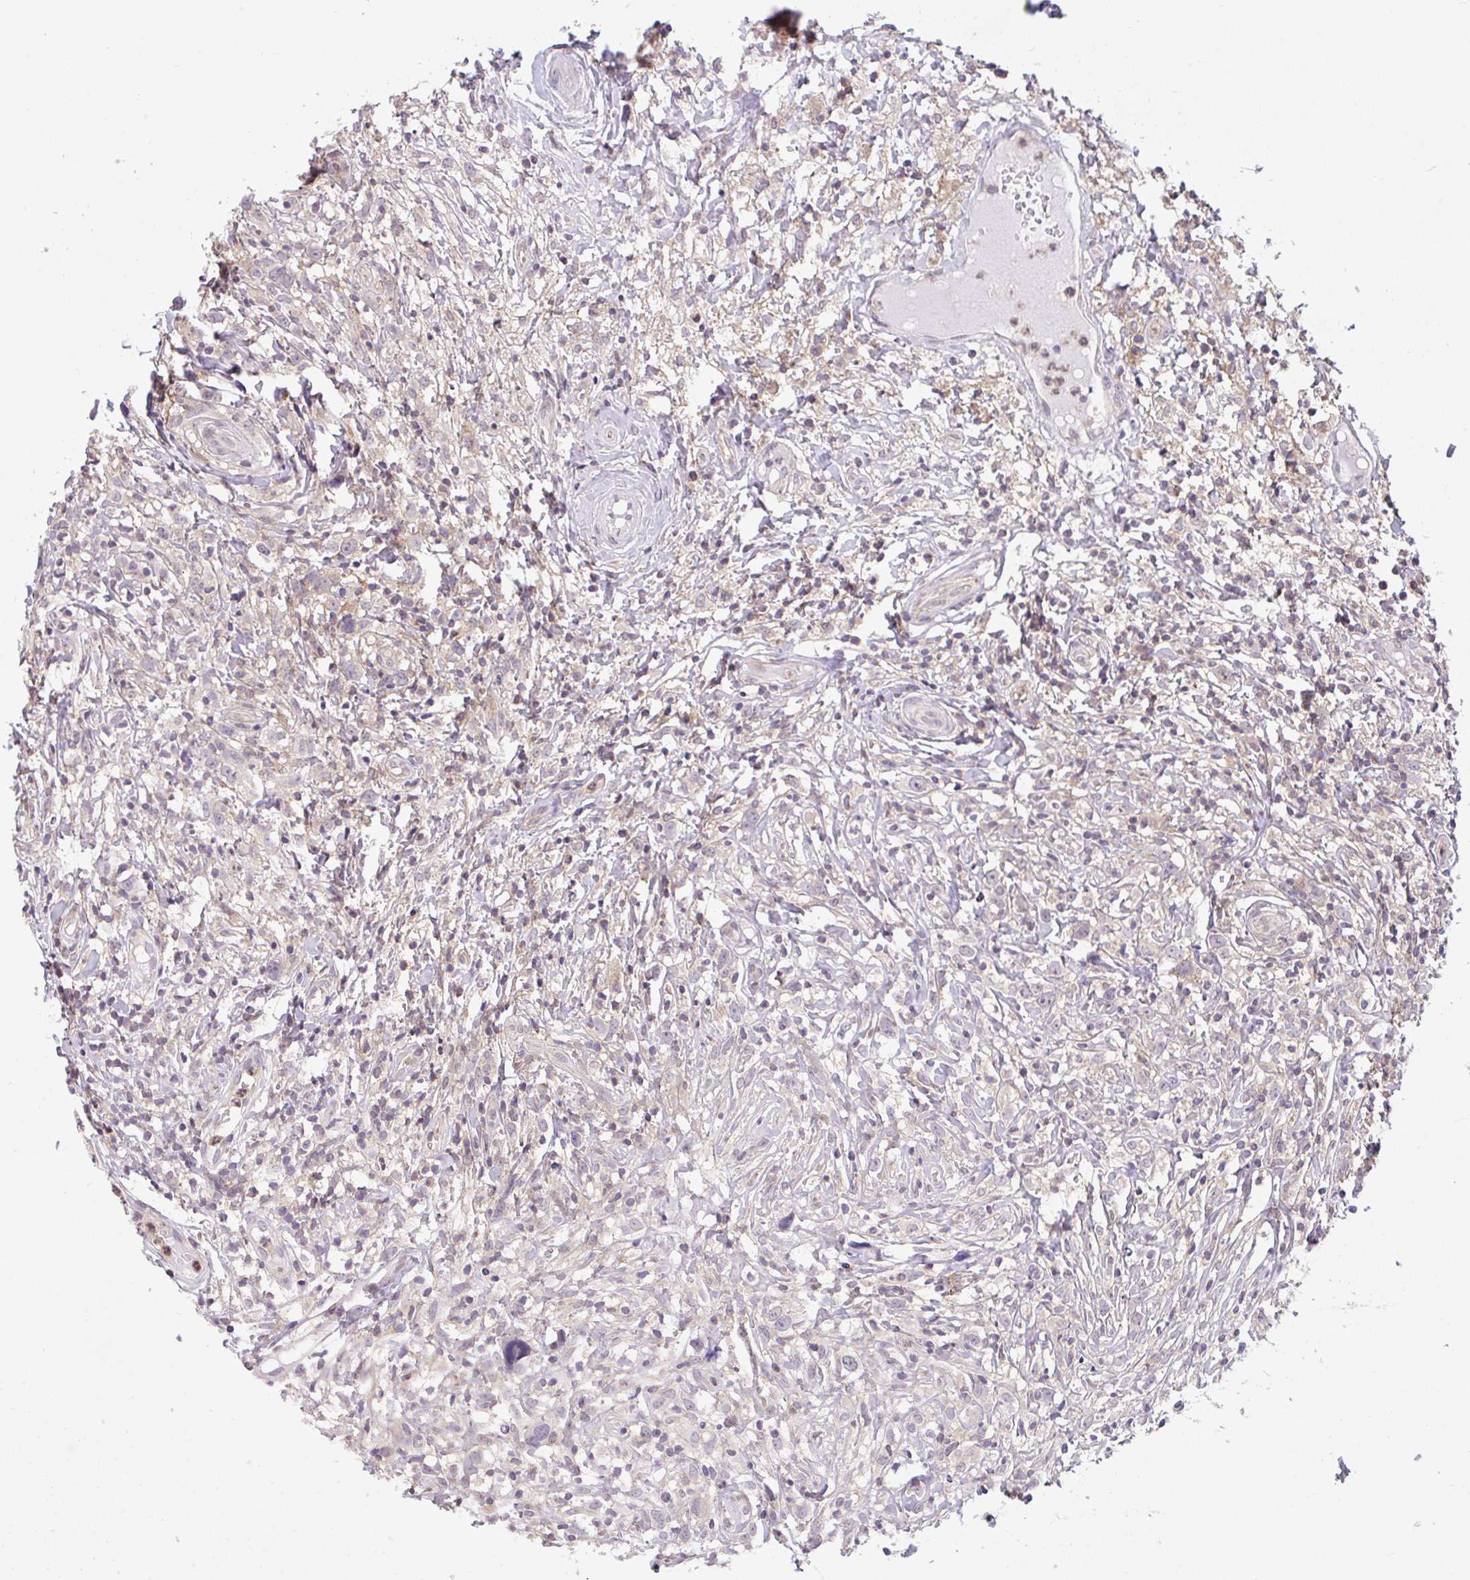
{"staining": {"intensity": "negative", "quantity": "none", "location": "none"}, "tissue": "lymphoma", "cell_type": "Tumor cells", "image_type": "cancer", "snomed": [{"axis": "morphology", "description": "Hodgkin's disease, NOS"}, {"axis": "topography", "description": "No Tissue"}], "caption": "Tumor cells show no significant expression in Hodgkin's disease.", "gene": "RALBP1", "patient": {"sex": "female", "age": 21}}